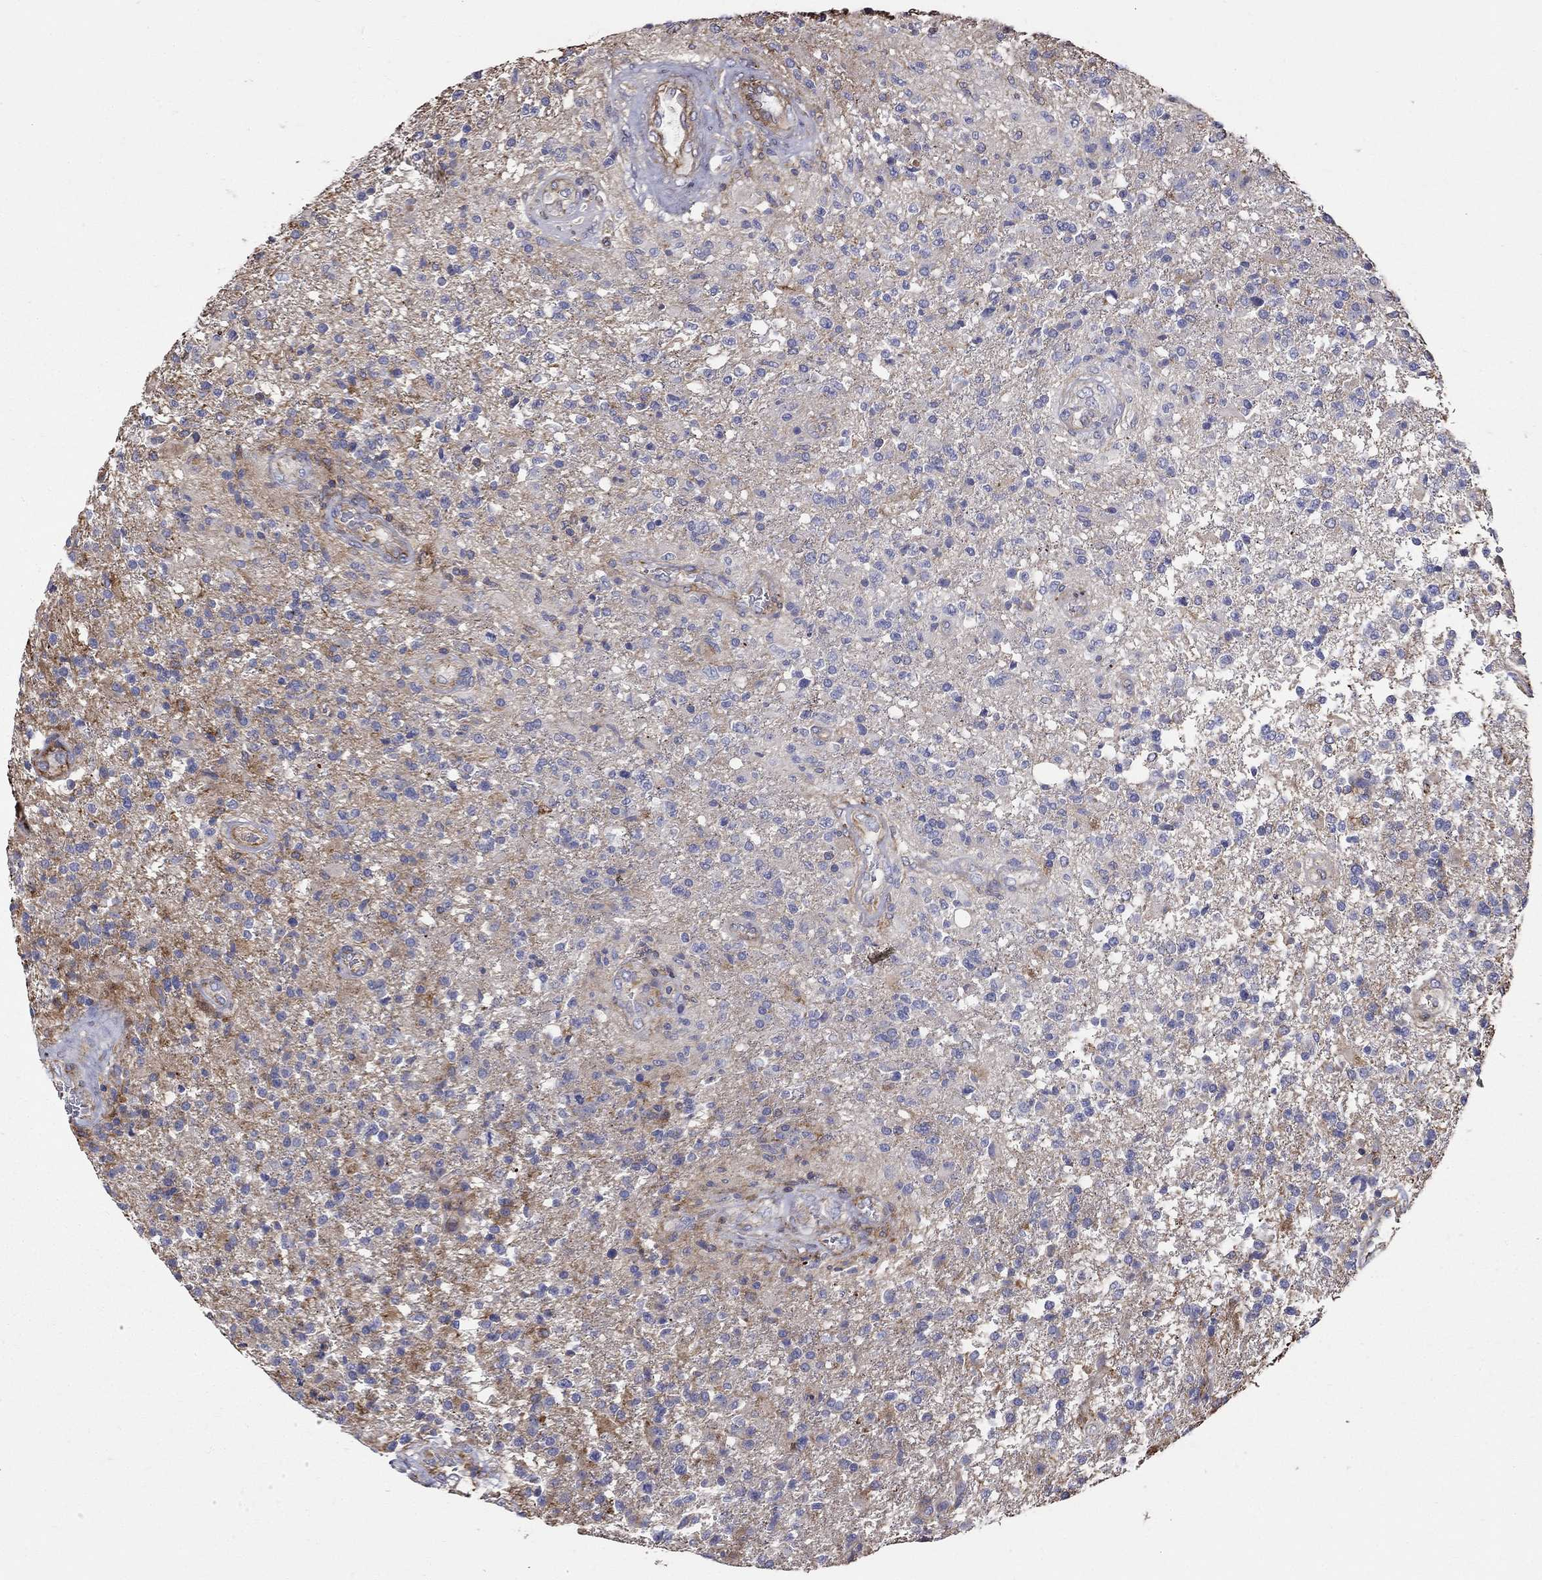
{"staining": {"intensity": "negative", "quantity": "none", "location": "none"}, "tissue": "glioma", "cell_type": "Tumor cells", "image_type": "cancer", "snomed": [{"axis": "morphology", "description": "Glioma, malignant, High grade"}, {"axis": "topography", "description": "Brain"}], "caption": "Image shows no protein expression in tumor cells of malignant high-grade glioma tissue.", "gene": "NPHP1", "patient": {"sex": "male", "age": 56}}